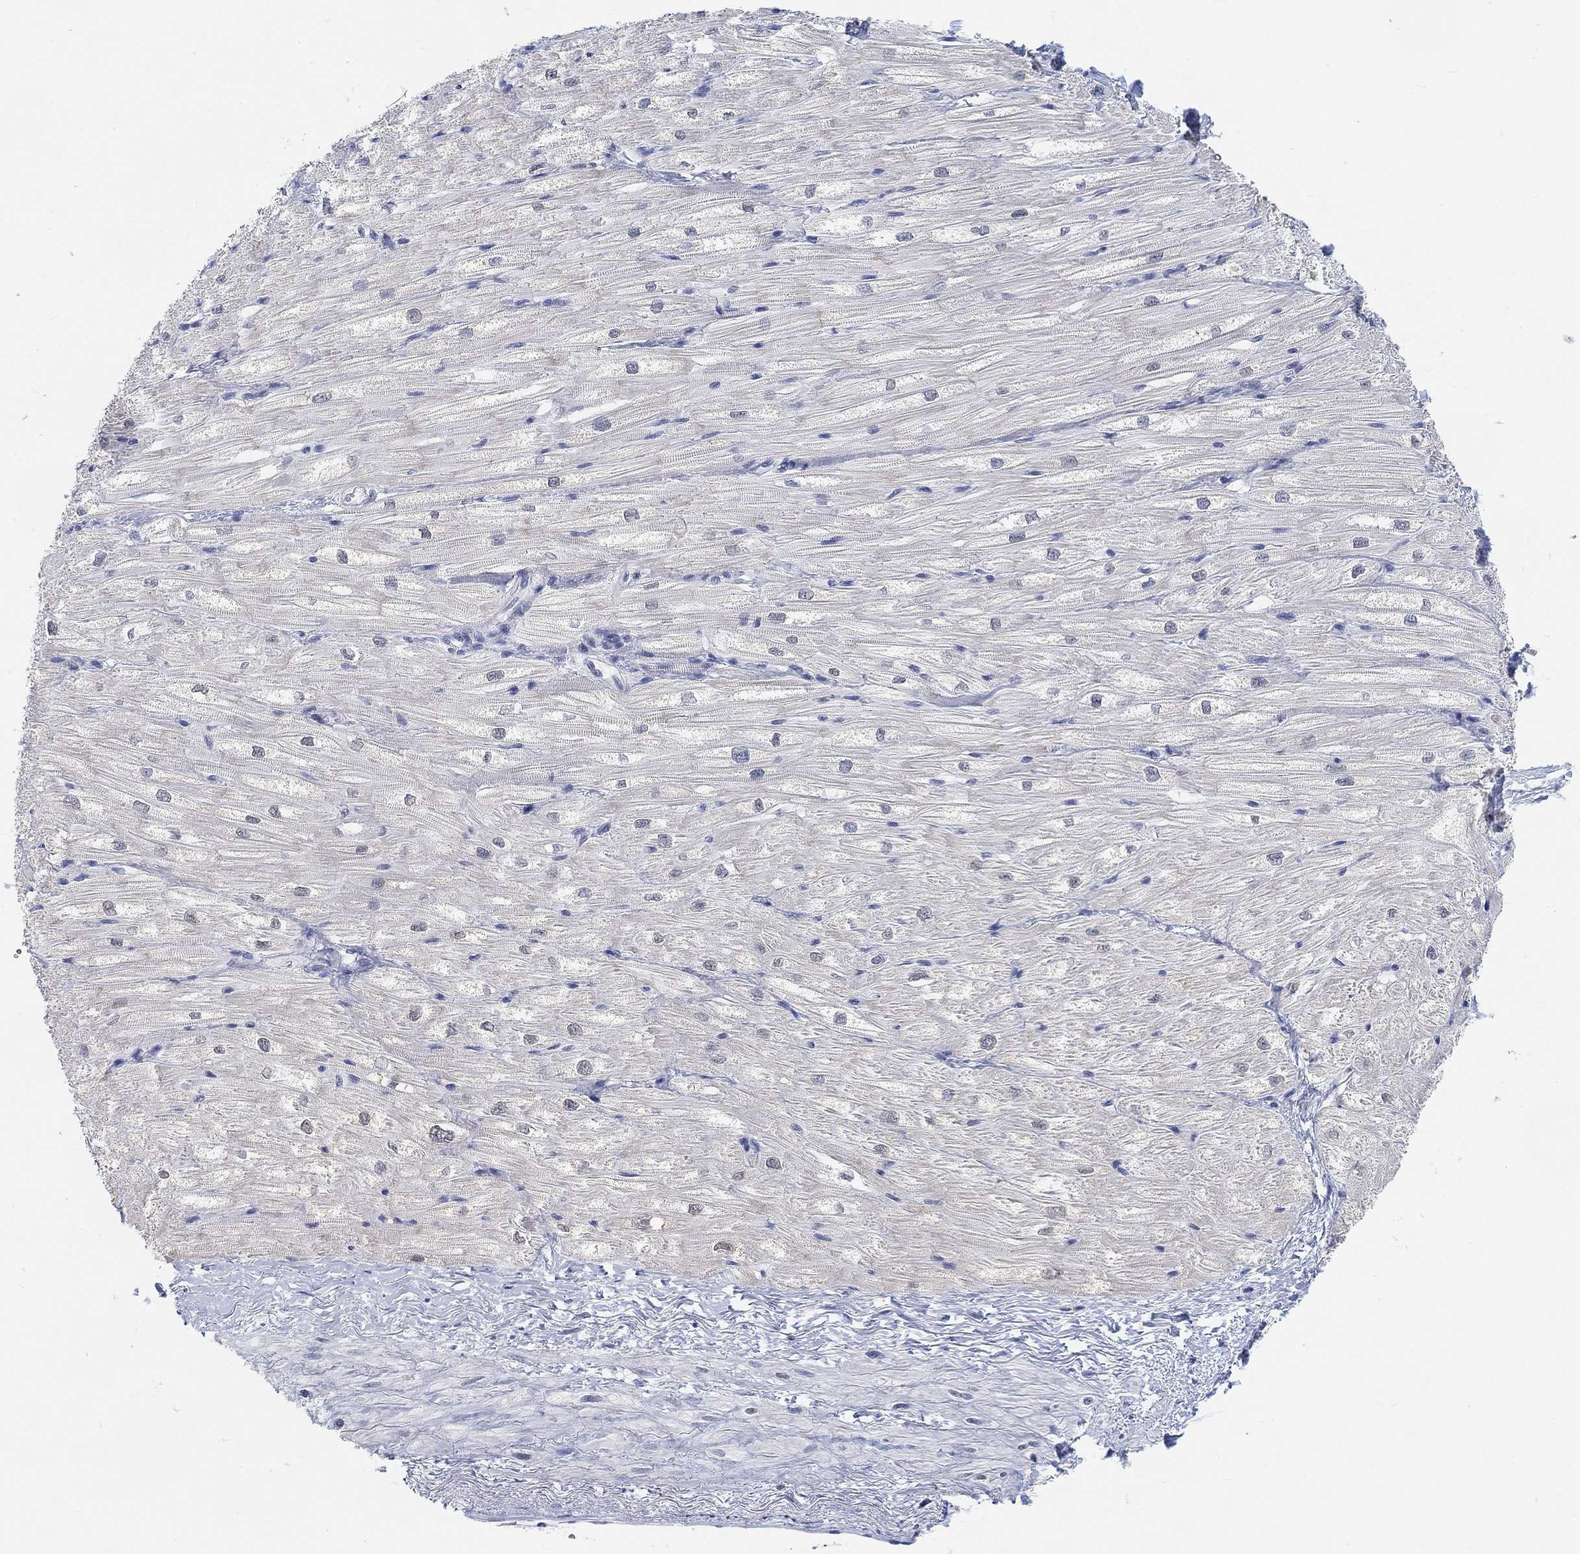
{"staining": {"intensity": "negative", "quantity": "none", "location": "none"}, "tissue": "heart muscle", "cell_type": "Cardiomyocytes", "image_type": "normal", "snomed": [{"axis": "morphology", "description": "Normal tissue, NOS"}, {"axis": "topography", "description": "Heart"}], "caption": "DAB immunohistochemical staining of unremarkable heart muscle exhibits no significant positivity in cardiomyocytes.", "gene": "PURG", "patient": {"sex": "male", "age": 57}}